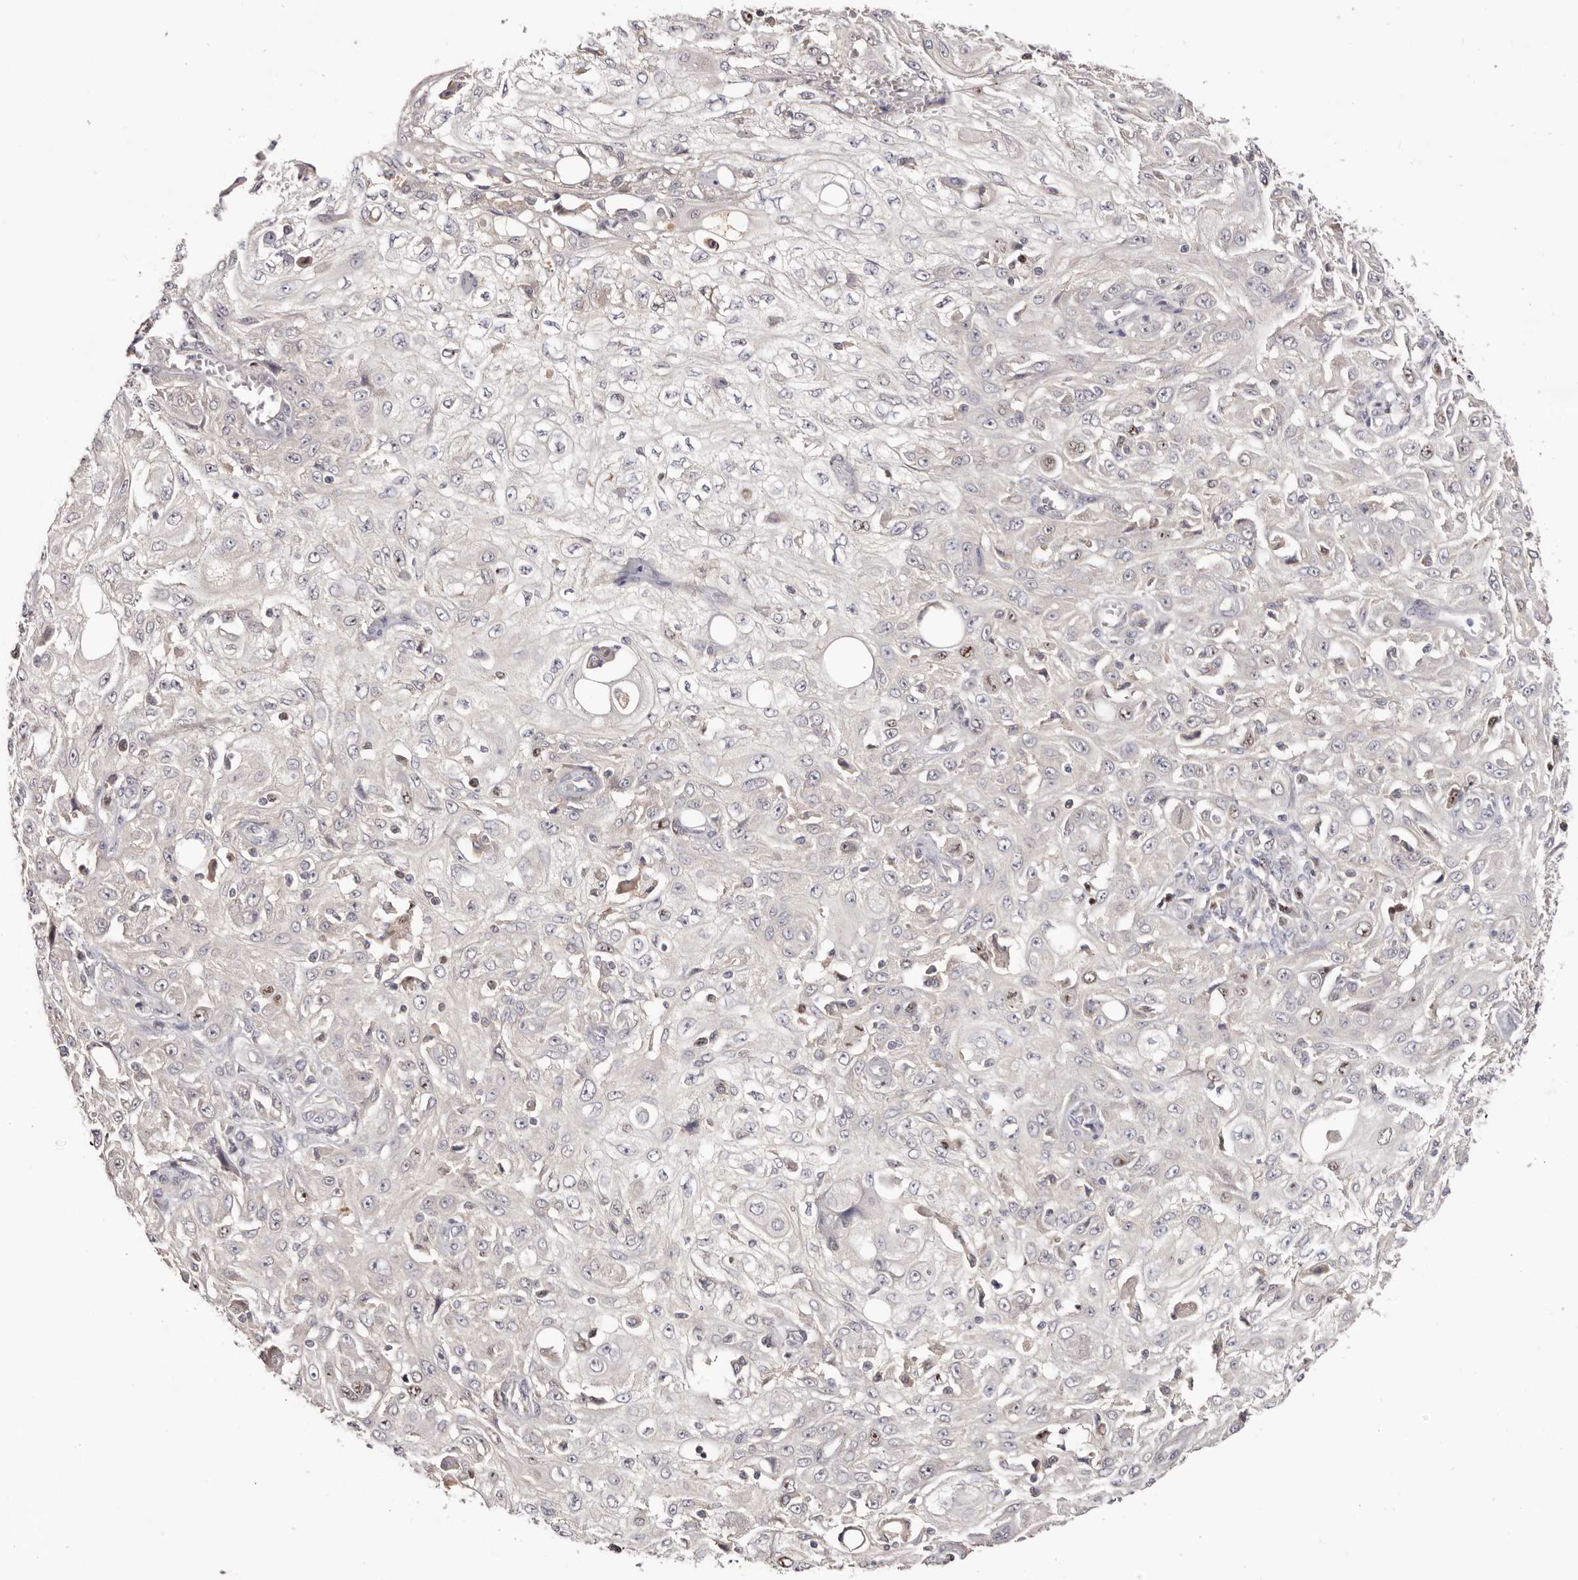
{"staining": {"intensity": "negative", "quantity": "none", "location": "none"}, "tissue": "skin cancer", "cell_type": "Tumor cells", "image_type": "cancer", "snomed": [{"axis": "morphology", "description": "Squamous cell carcinoma, NOS"}, {"axis": "morphology", "description": "Squamous cell carcinoma, metastatic, NOS"}, {"axis": "topography", "description": "Skin"}, {"axis": "topography", "description": "Lymph node"}], "caption": "Image shows no significant protein expression in tumor cells of skin metastatic squamous cell carcinoma.", "gene": "CCDC190", "patient": {"sex": "male", "age": 75}}